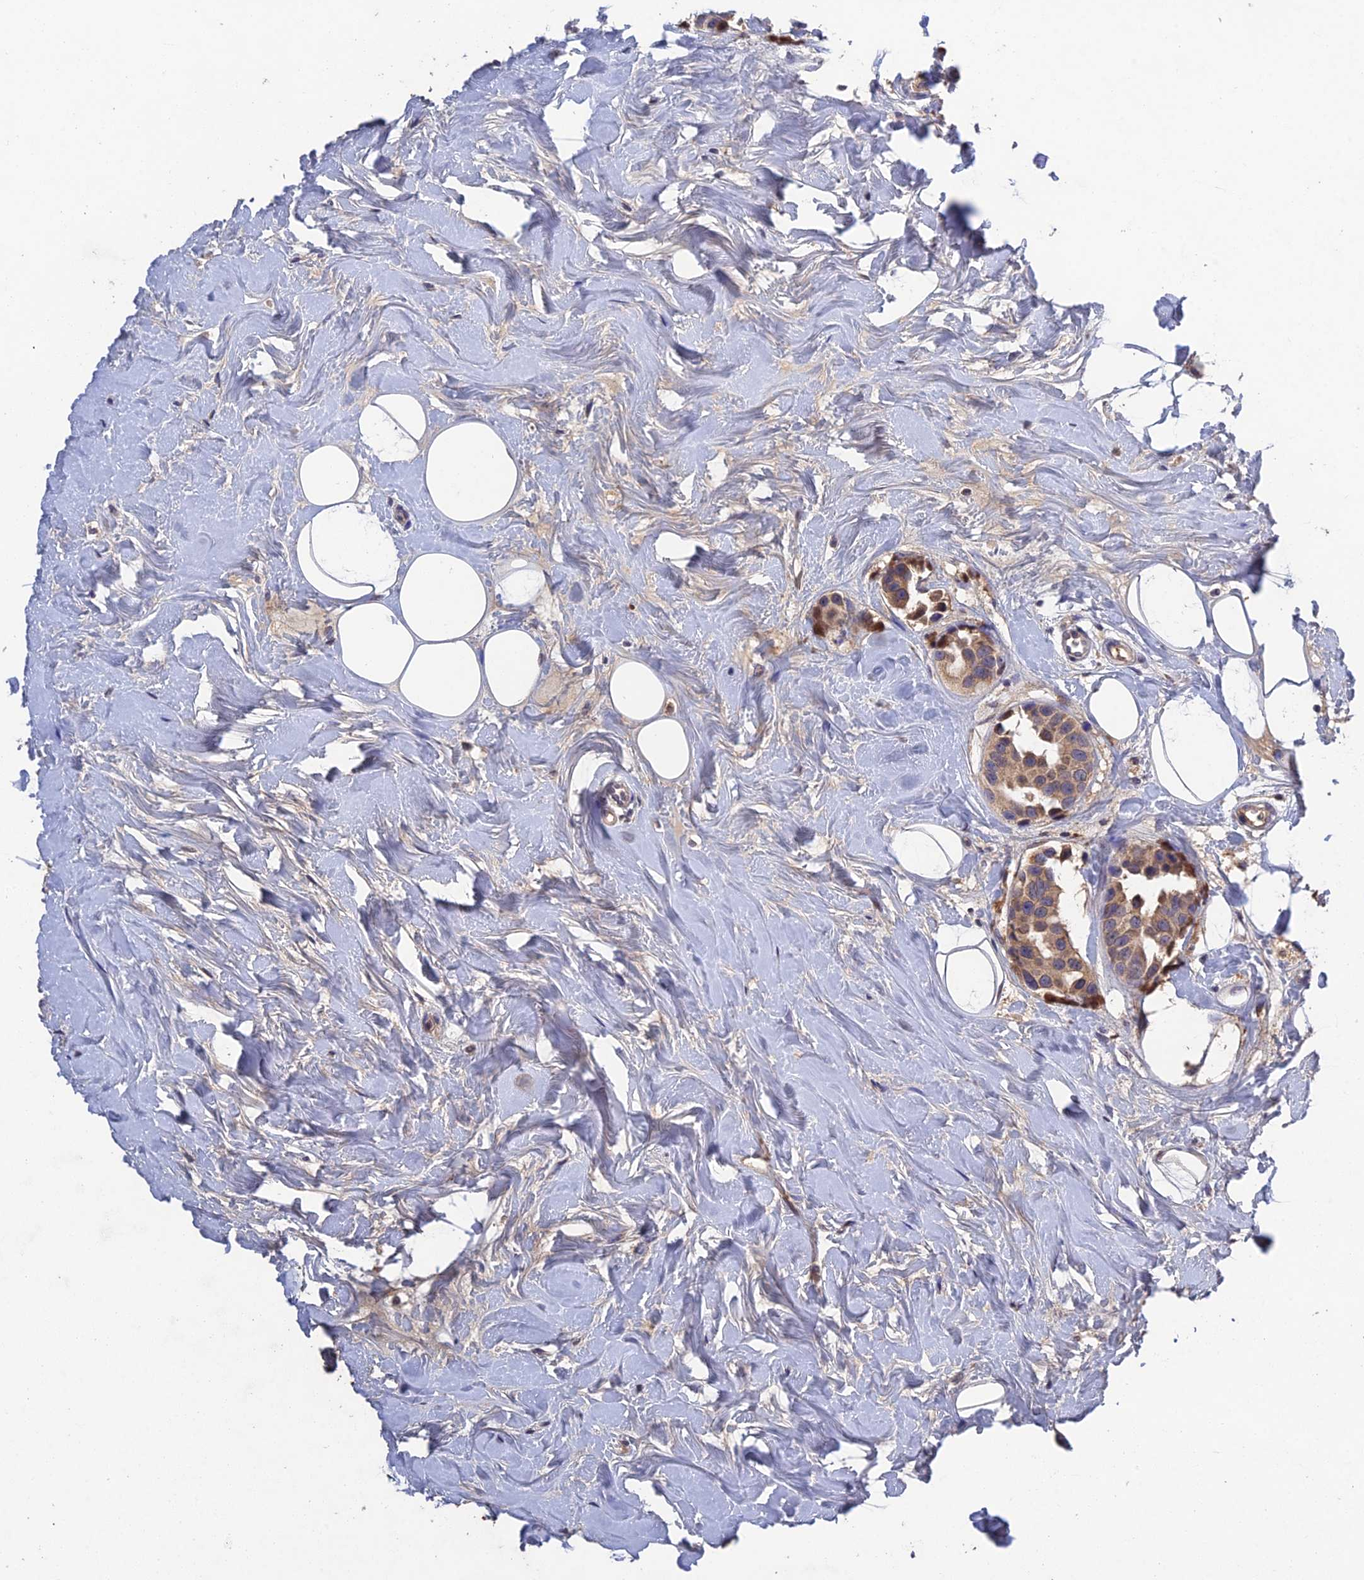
{"staining": {"intensity": "weak", "quantity": ">75%", "location": "cytoplasmic/membranous"}, "tissue": "breast cancer", "cell_type": "Tumor cells", "image_type": "cancer", "snomed": [{"axis": "morphology", "description": "Normal tissue, NOS"}, {"axis": "morphology", "description": "Duct carcinoma"}, {"axis": "topography", "description": "Breast"}], "caption": "Human breast cancer (infiltrating ductal carcinoma) stained with a brown dye displays weak cytoplasmic/membranous positive positivity in approximately >75% of tumor cells.", "gene": "SLC39A13", "patient": {"sex": "female", "age": 39}}